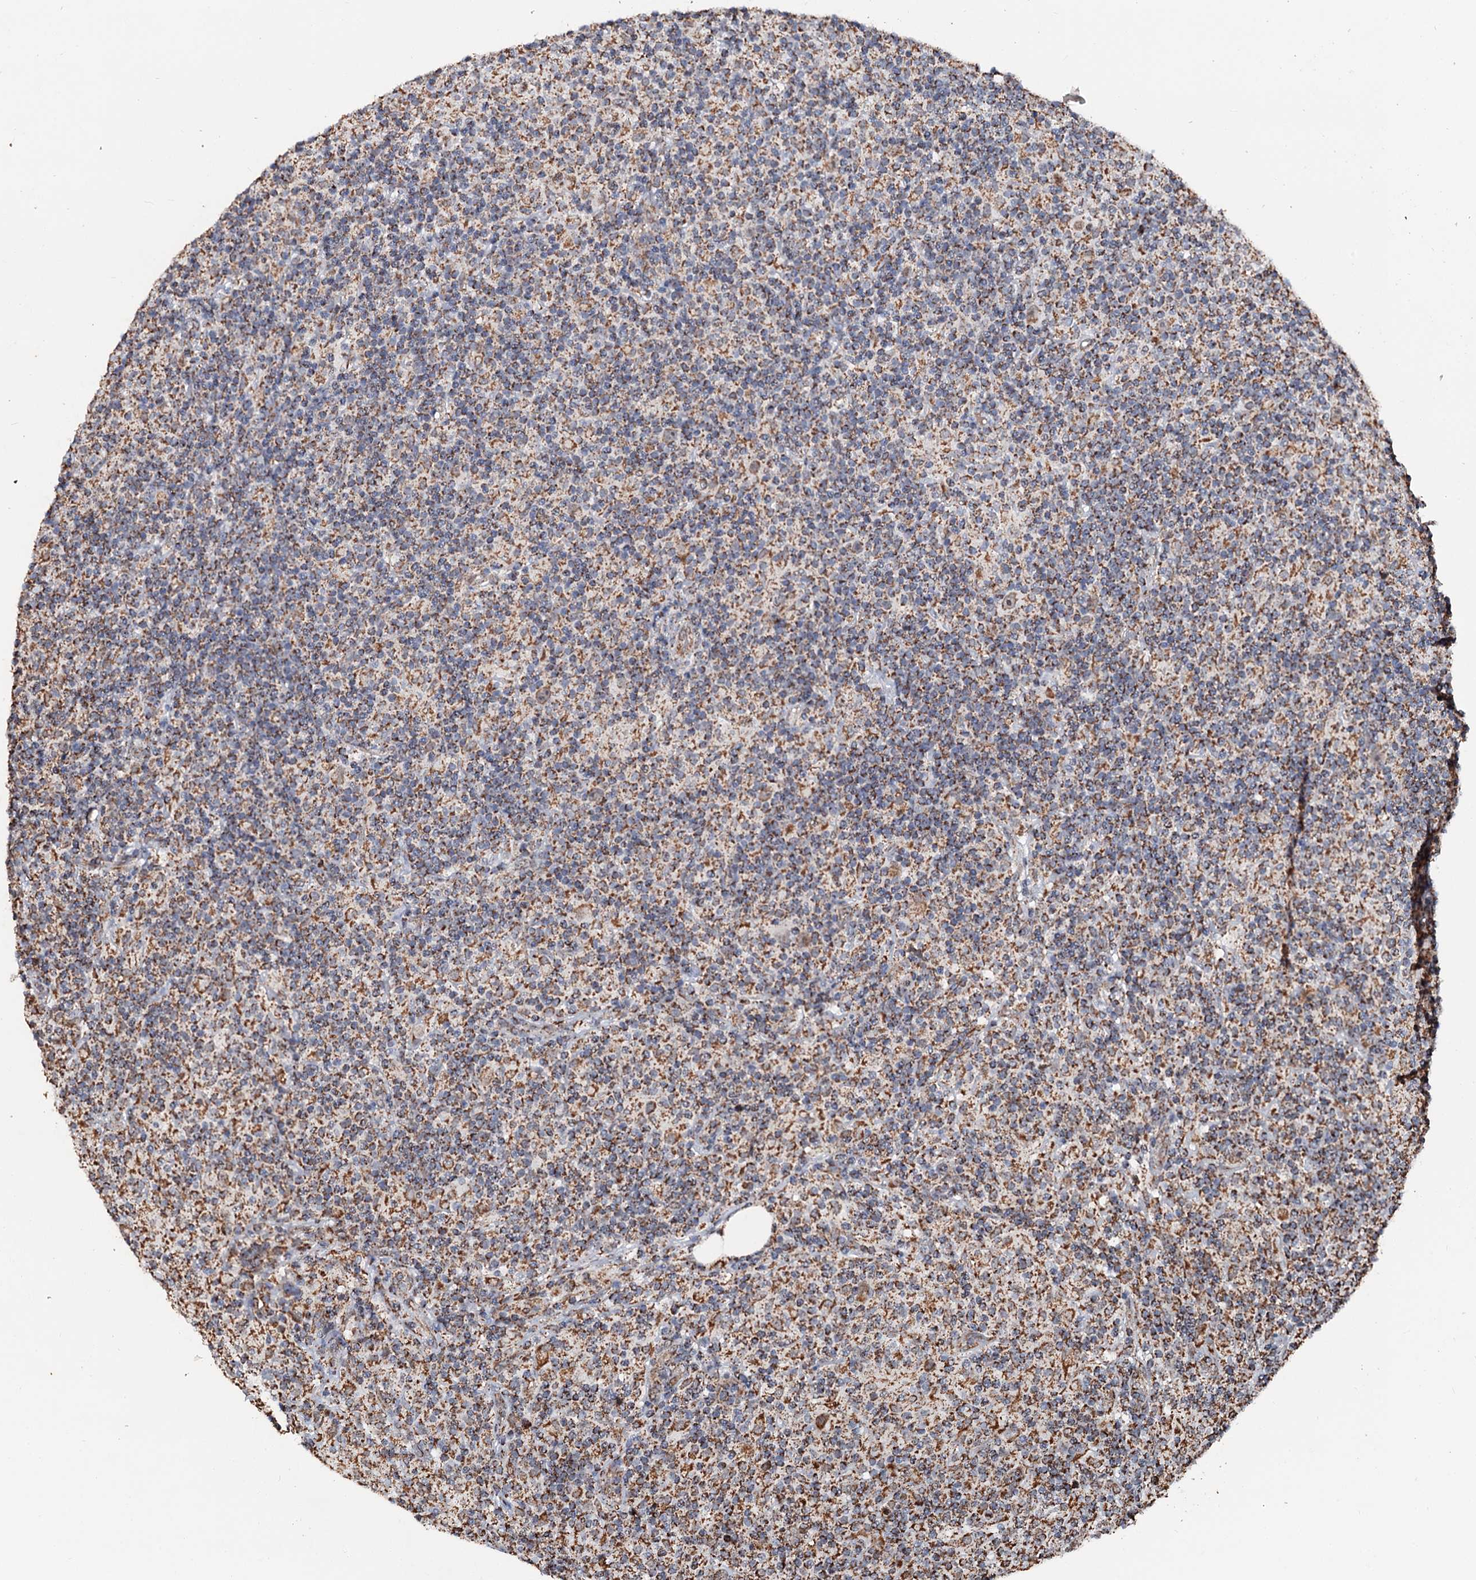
{"staining": {"intensity": "moderate", "quantity": ">75%", "location": "cytoplasmic/membranous"}, "tissue": "lymphoma", "cell_type": "Tumor cells", "image_type": "cancer", "snomed": [{"axis": "morphology", "description": "Hodgkin's disease, NOS"}, {"axis": "topography", "description": "Lymph node"}], "caption": "An immunohistochemistry (IHC) micrograph of neoplastic tissue is shown. Protein staining in brown labels moderate cytoplasmic/membranous positivity in lymphoma within tumor cells. (brown staining indicates protein expression, while blue staining denotes nuclei).", "gene": "SECISBP2L", "patient": {"sex": "male", "age": 70}}